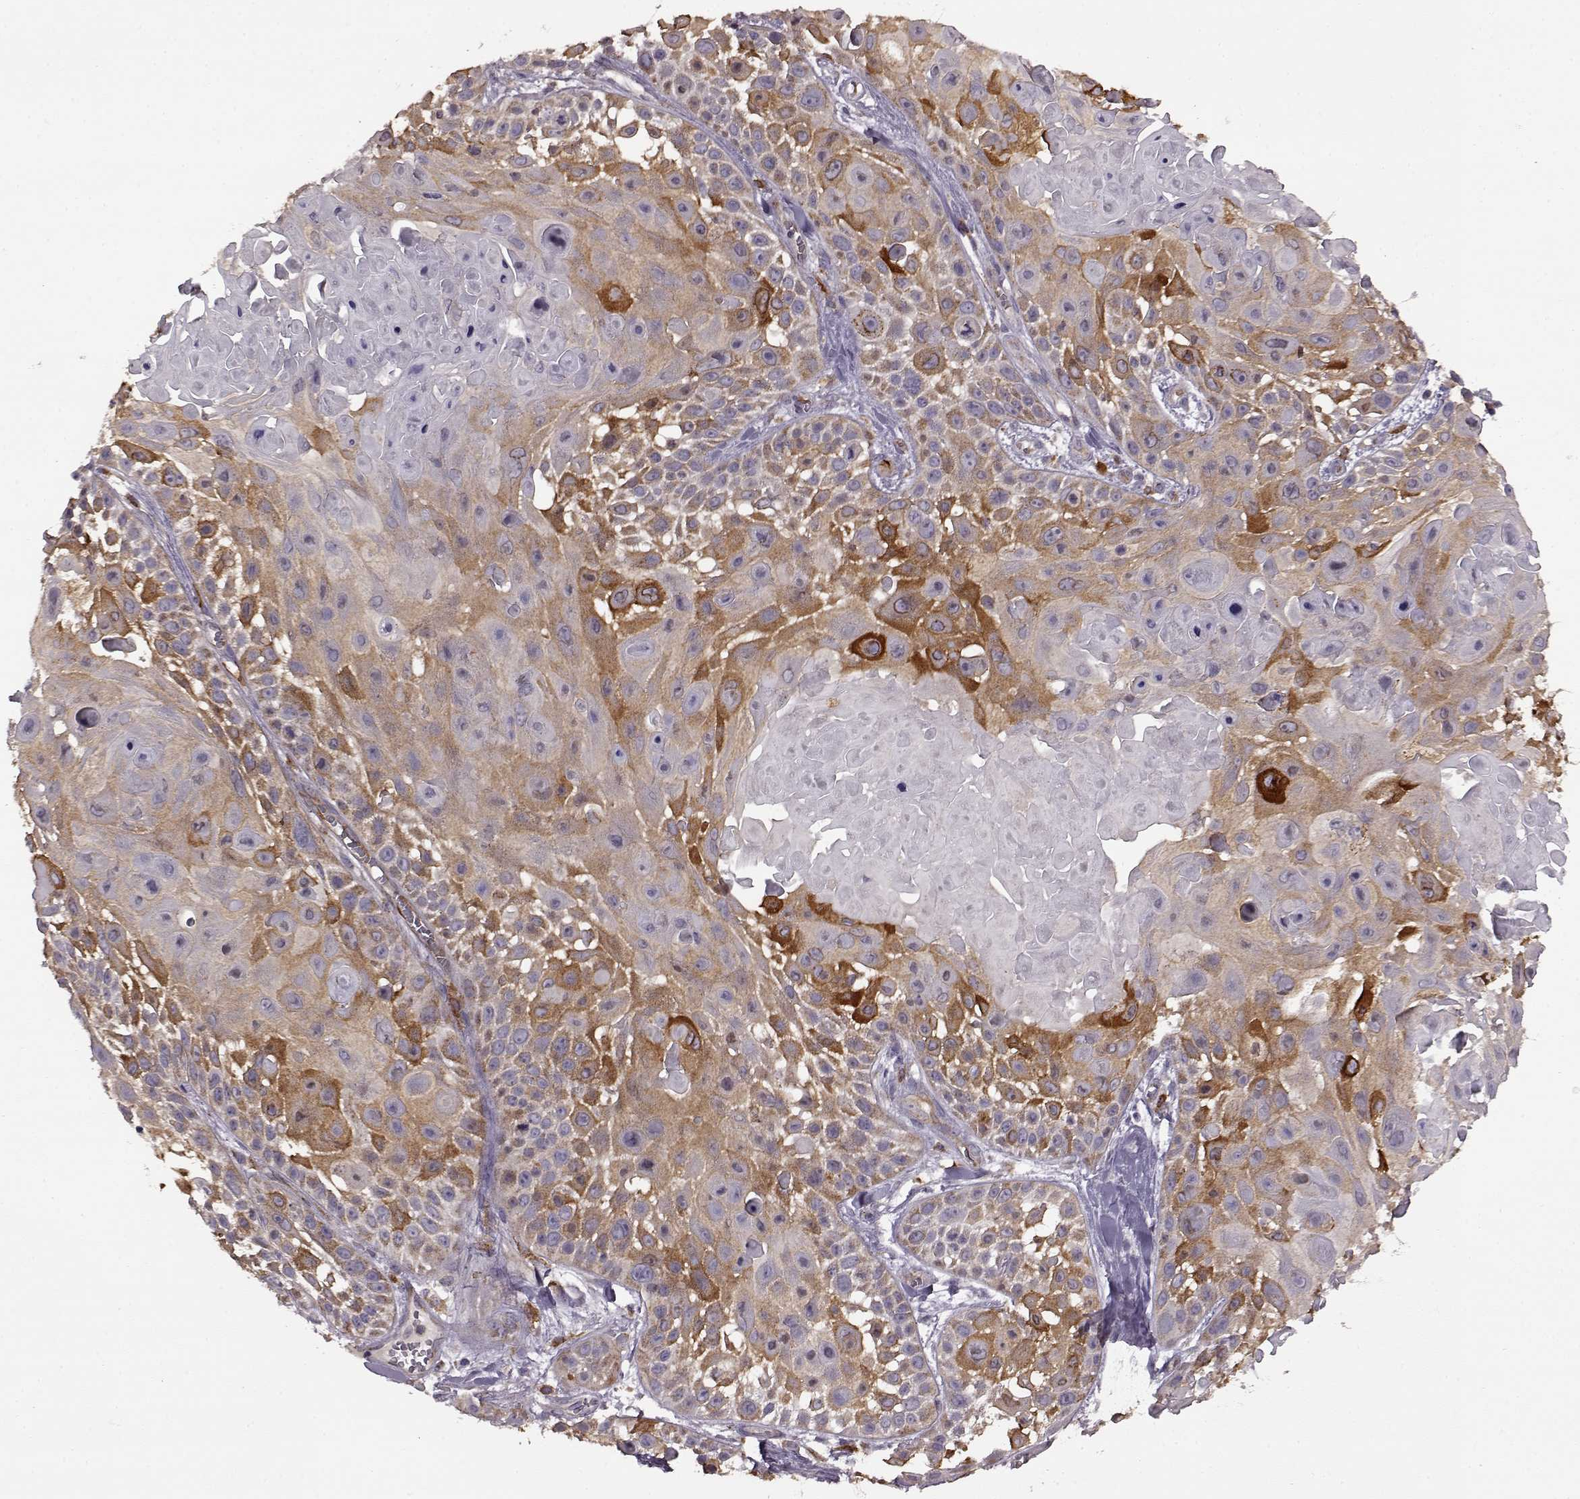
{"staining": {"intensity": "moderate", "quantity": ">75%", "location": "cytoplasmic/membranous"}, "tissue": "skin cancer", "cell_type": "Tumor cells", "image_type": "cancer", "snomed": [{"axis": "morphology", "description": "Squamous cell carcinoma, NOS"}, {"axis": "topography", "description": "Skin"}, {"axis": "topography", "description": "Anal"}], "caption": "This histopathology image shows immunohistochemistry (IHC) staining of human skin cancer, with medium moderate cytoplasmic/membranous expression in about >75% of tumor cells.", "gene": "MTSS1", "patient": {"sex": "female", "age": 75}}